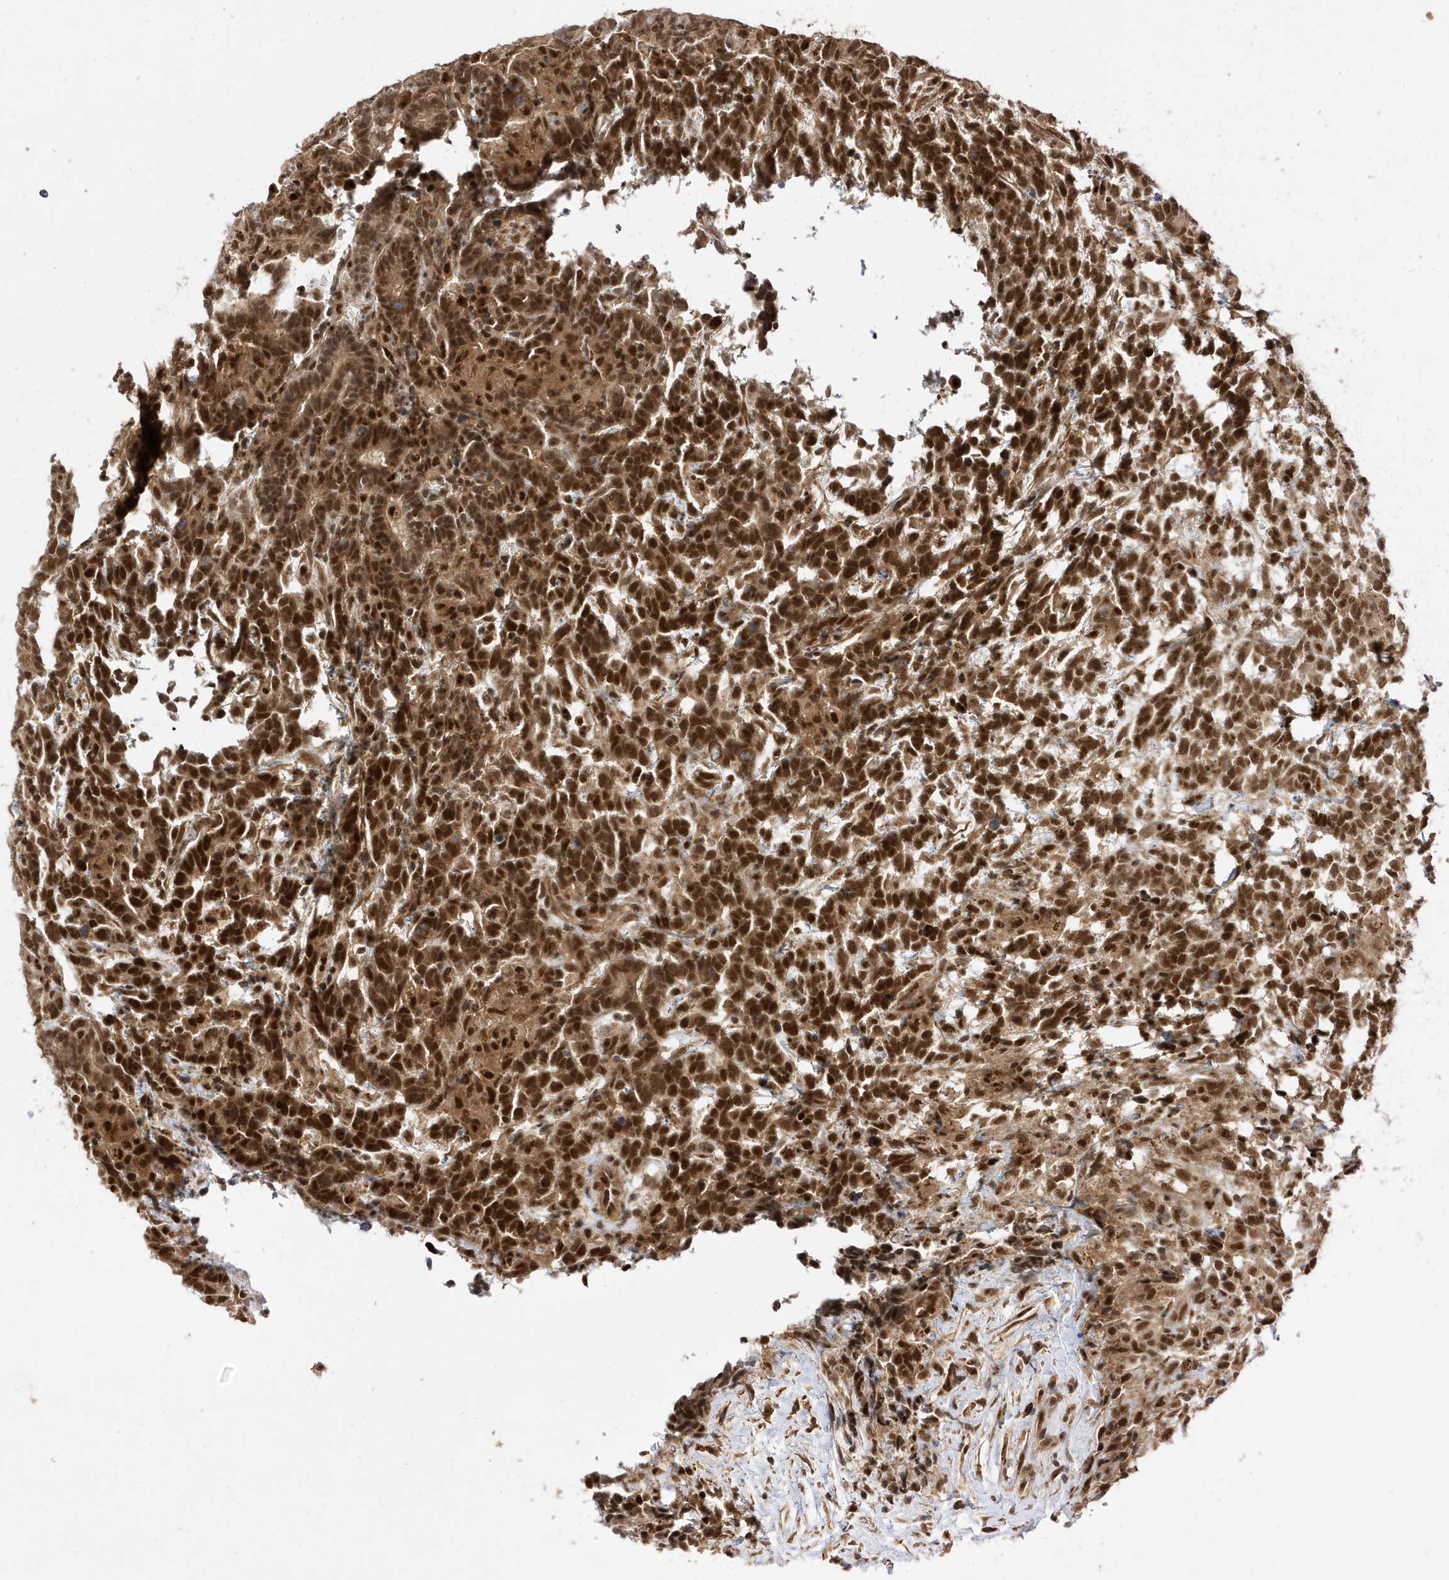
{"staining": {"intensity": "strong", "quantity": ">75%", "location": "nuclear"}, "tissue": "testis cancer", "cell_type": "Tumor cells", "image_type": "cancer", "snomed": [{"axis": "morphology", "description": "Carcinoma, Embryonal, NOS"}, {"axis": "topography", "description": "Testis"}], "caption": "This micrograph exhibits immunohistochemistry (IHC) staining of human testis embryonal carcinoma, with high strong nuclear expression in about >75% of tumor cells.", "gene": "MAST3", "patient": {"sex": "male", "age": 26}}